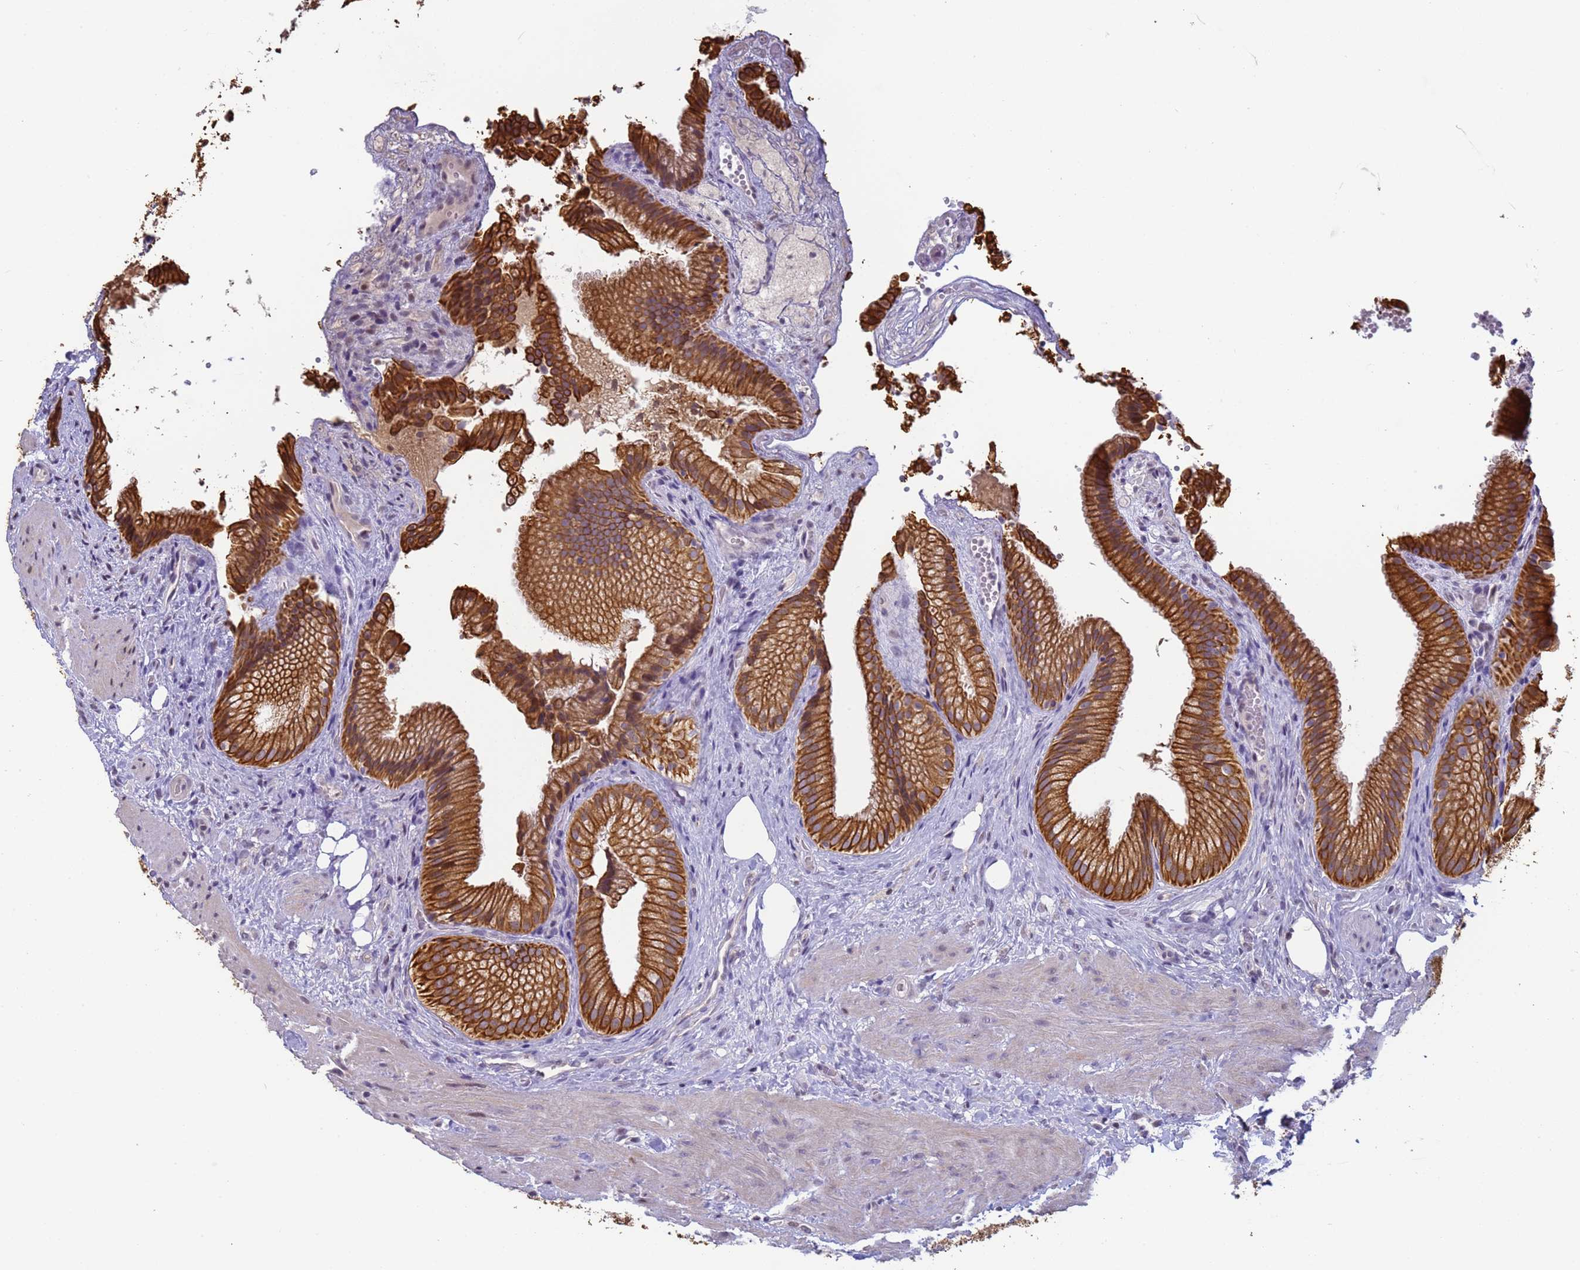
{"staining": {"intensity": "strong", "quantity": ">75%", "location": "cytoplasmic/membranous"}, "tissue": "gallbladder", "cell_type": "Glandular cells", "image_type": "normal", "snomed": [{"axis": "morphology", "description": "Normal tissue, NOS"}, {"axis": "morphology", "description": "Inflammation, NOS"}, {"axis": "topography", "description": "Gallbladder"}], "caption": "Human gallbladder stained with a brown dye reveals strong cytoplasmic/membranous positive staining in about >75% of glandular cells.", "gene": "VWA3A", "patient": {"sex": "male", "age": 51}}